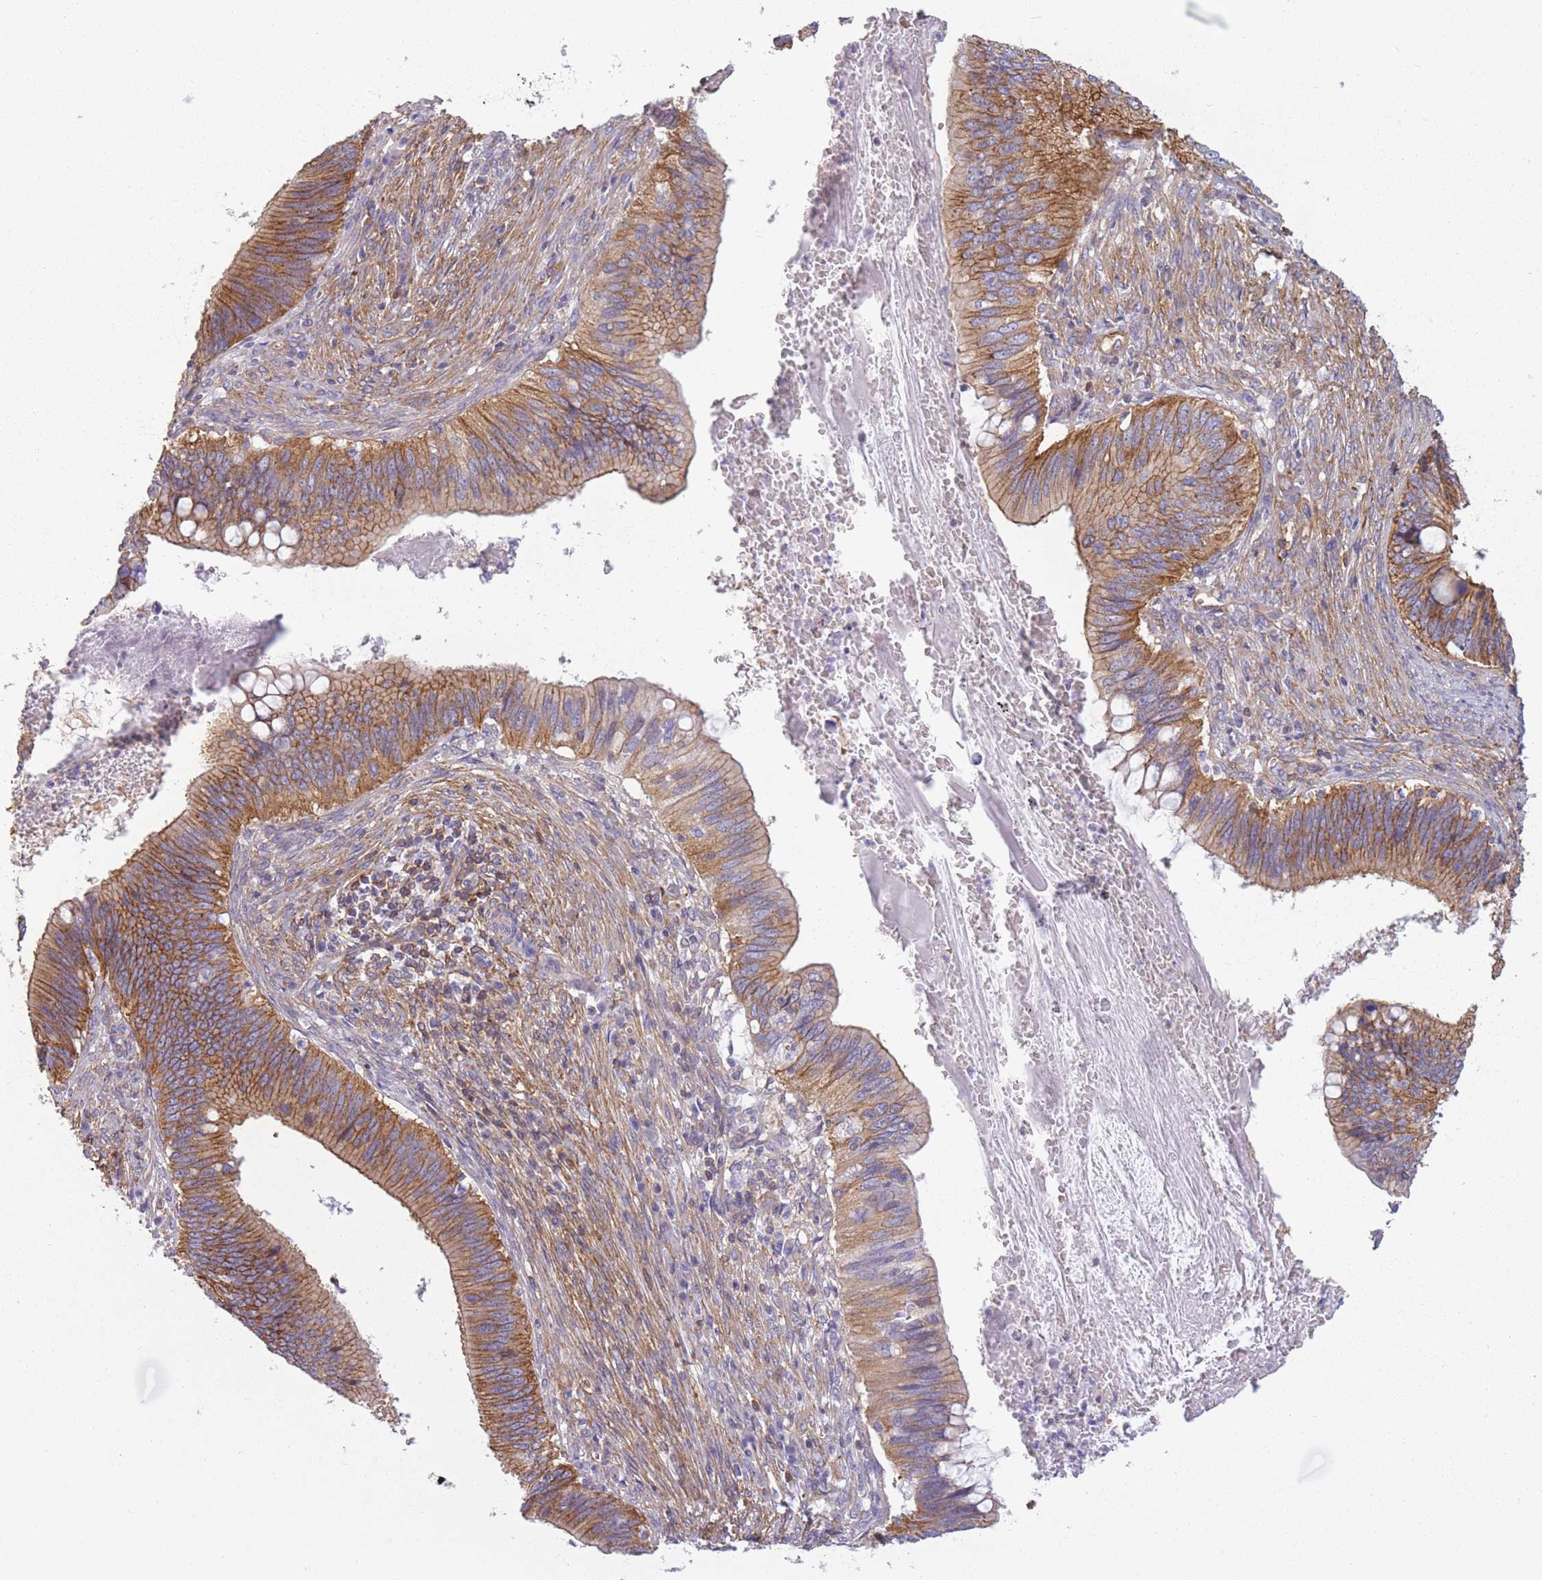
{"staining": {"intensity": "moderate", "quantity": ">75%", "location": "cytoplasmic/membranous"}, "tissue": "cervical cancer", "cell_type": "Tumor cells", "image_type": "cancer", "snomed": [{"axis": "morphology", "description": "Adenocarcinoma, NOS"}, {"axis": "topography", "description": "Cervix"}], "caption": "Moderate cytoplasmic/membranous positivity is identified in about >75% of tumor cells in cervical adenocarcinoma.", "gene": "ADD1", "patient": {"sex": "female", "age": 42}}